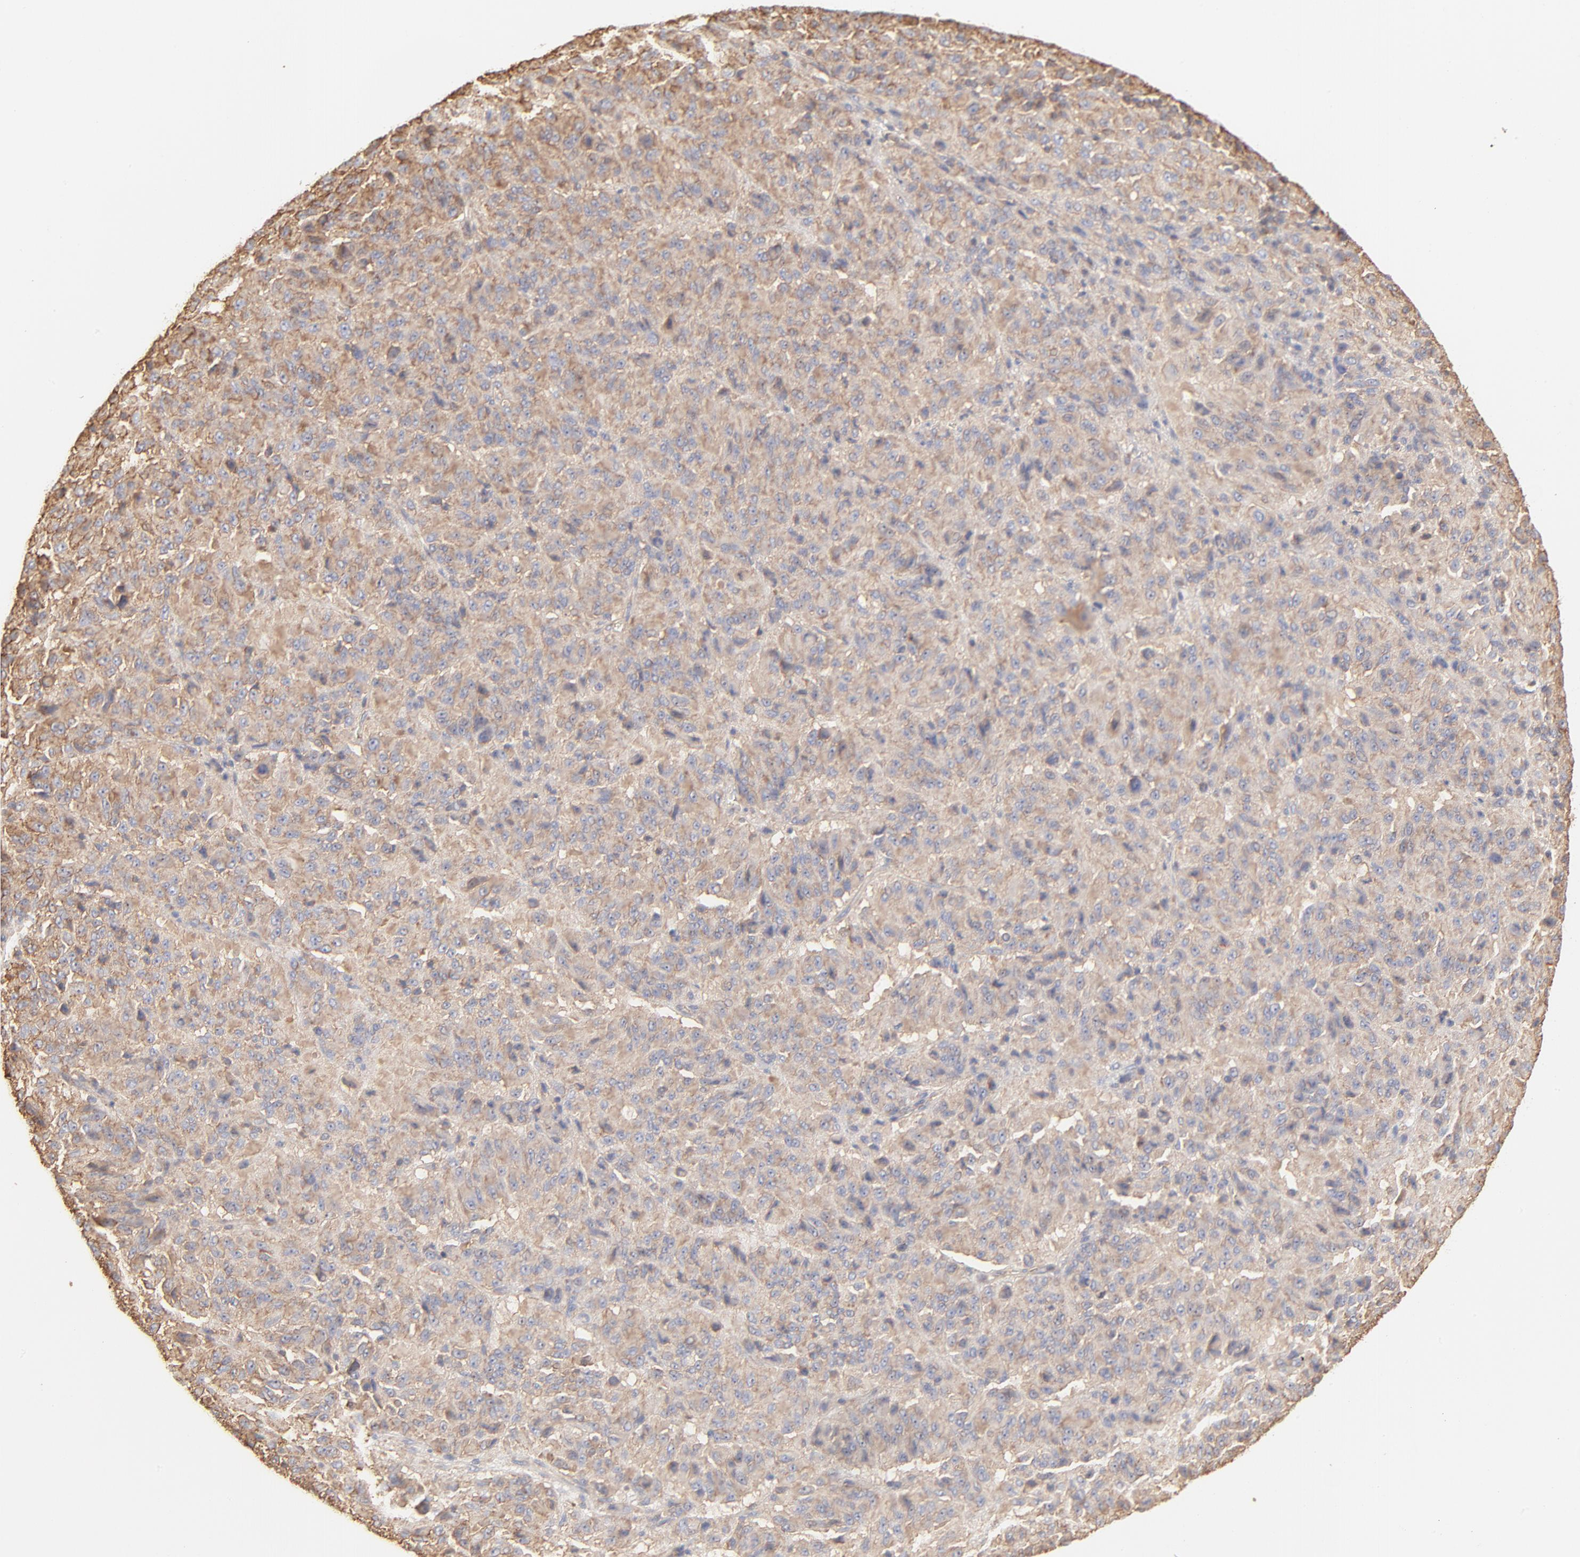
{"staining": {"intensity": "moderate", "quantity": ">75%", "location": "cytoplasmic/membranous"}, "tissue": "melanoma", "cell_type": "Tumor cells", "image_type": "cancer", "snomed": [{"axis": "morphology", "description": "Malignant melanoma, Metastatic site"}, {"axis": "topography", "description": "Lung"}], "caption": "This histopathology image reveals immunohistochemistry (IHC) staining of human malignant melanoma (metastatic site), with medium moderate cytoplasmic/membranous expression in approximately >75% of tumor cells.", "gene": "CLTB", "patient": {"sex": "male", "age": 64}}